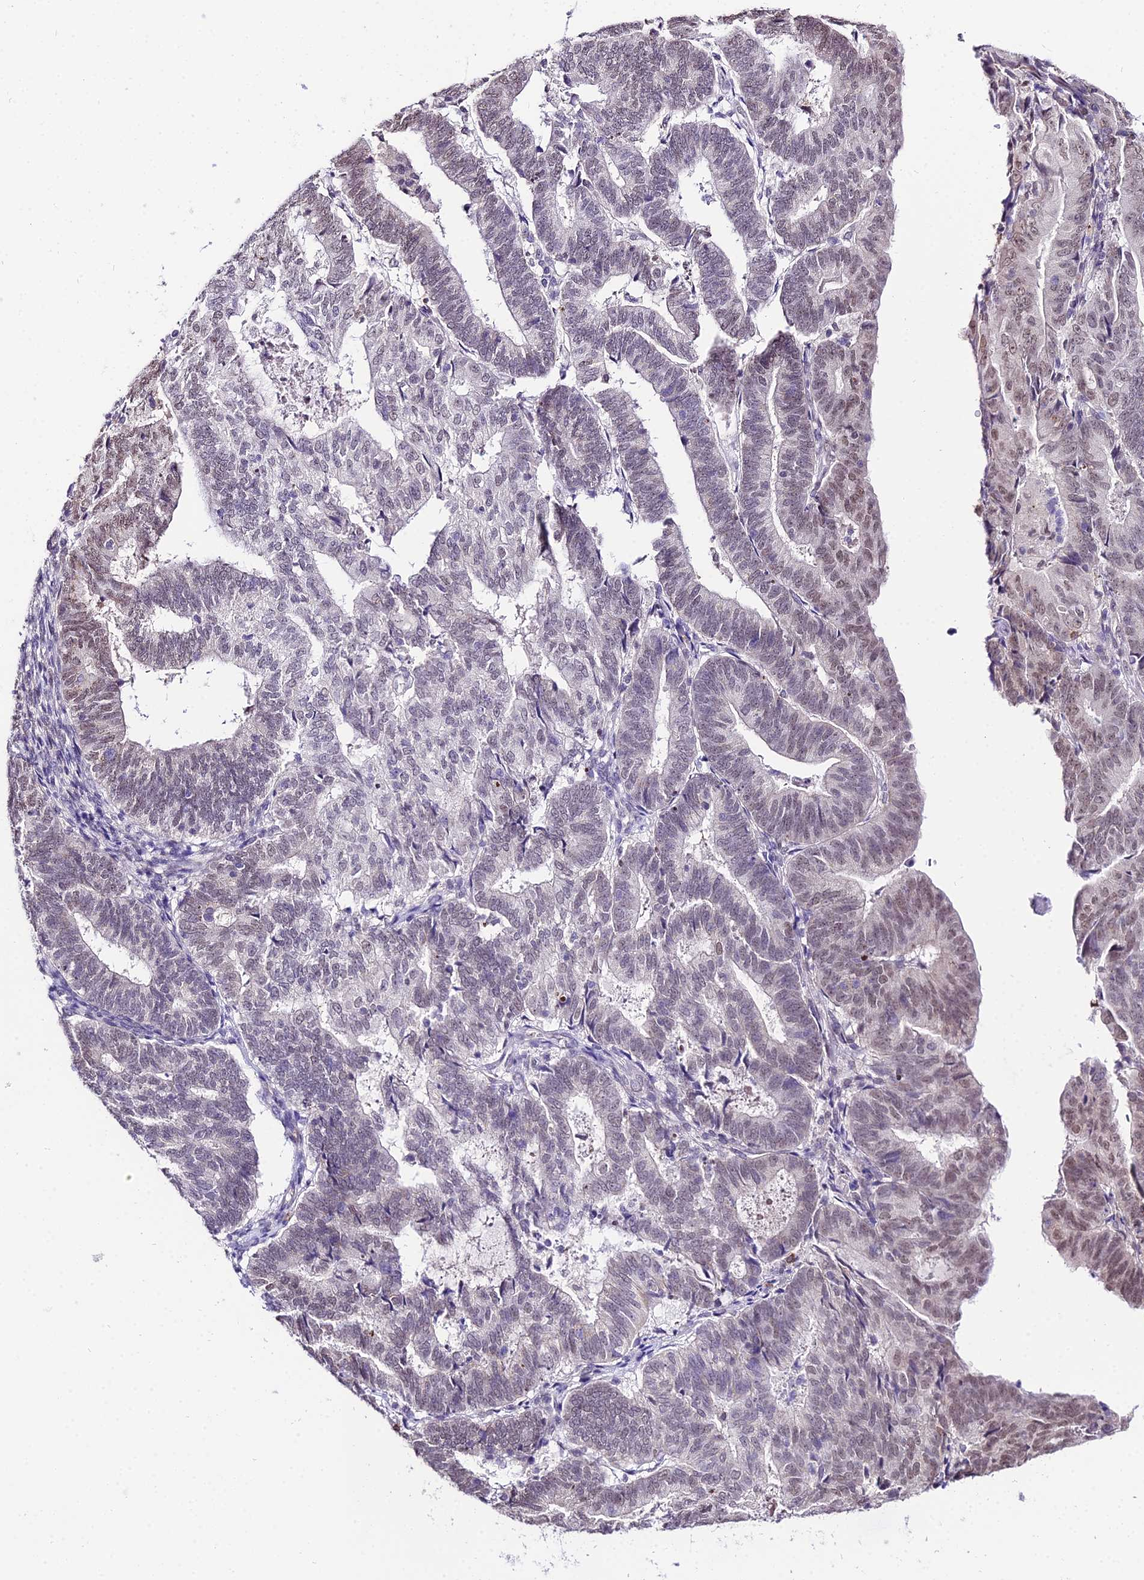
{"staining": {"intensity": "weak", "quantity": "<25%", "location": "nuclear"}, "tissue": "endometrial cancer", "cell_type": "Tumor cells", "image_type": "cancer", "snomed": [{"axis": "morphology", "description": "Adenocarcinoma, NOS"}, {"axis": "topography", "description": "Endometrium"}], "caption": "Tumor cells show no significant protein positivity in endometrial cancer. (Stains: DAB (3,3'-diaminobenzidine) immunohistochemistry (IHC) with hematoxylin counter stain, Microscopy: brightfield microscopy at high magnification).", "gene": "POLR2I", "patient": {"sex": "female", "age": 70}}